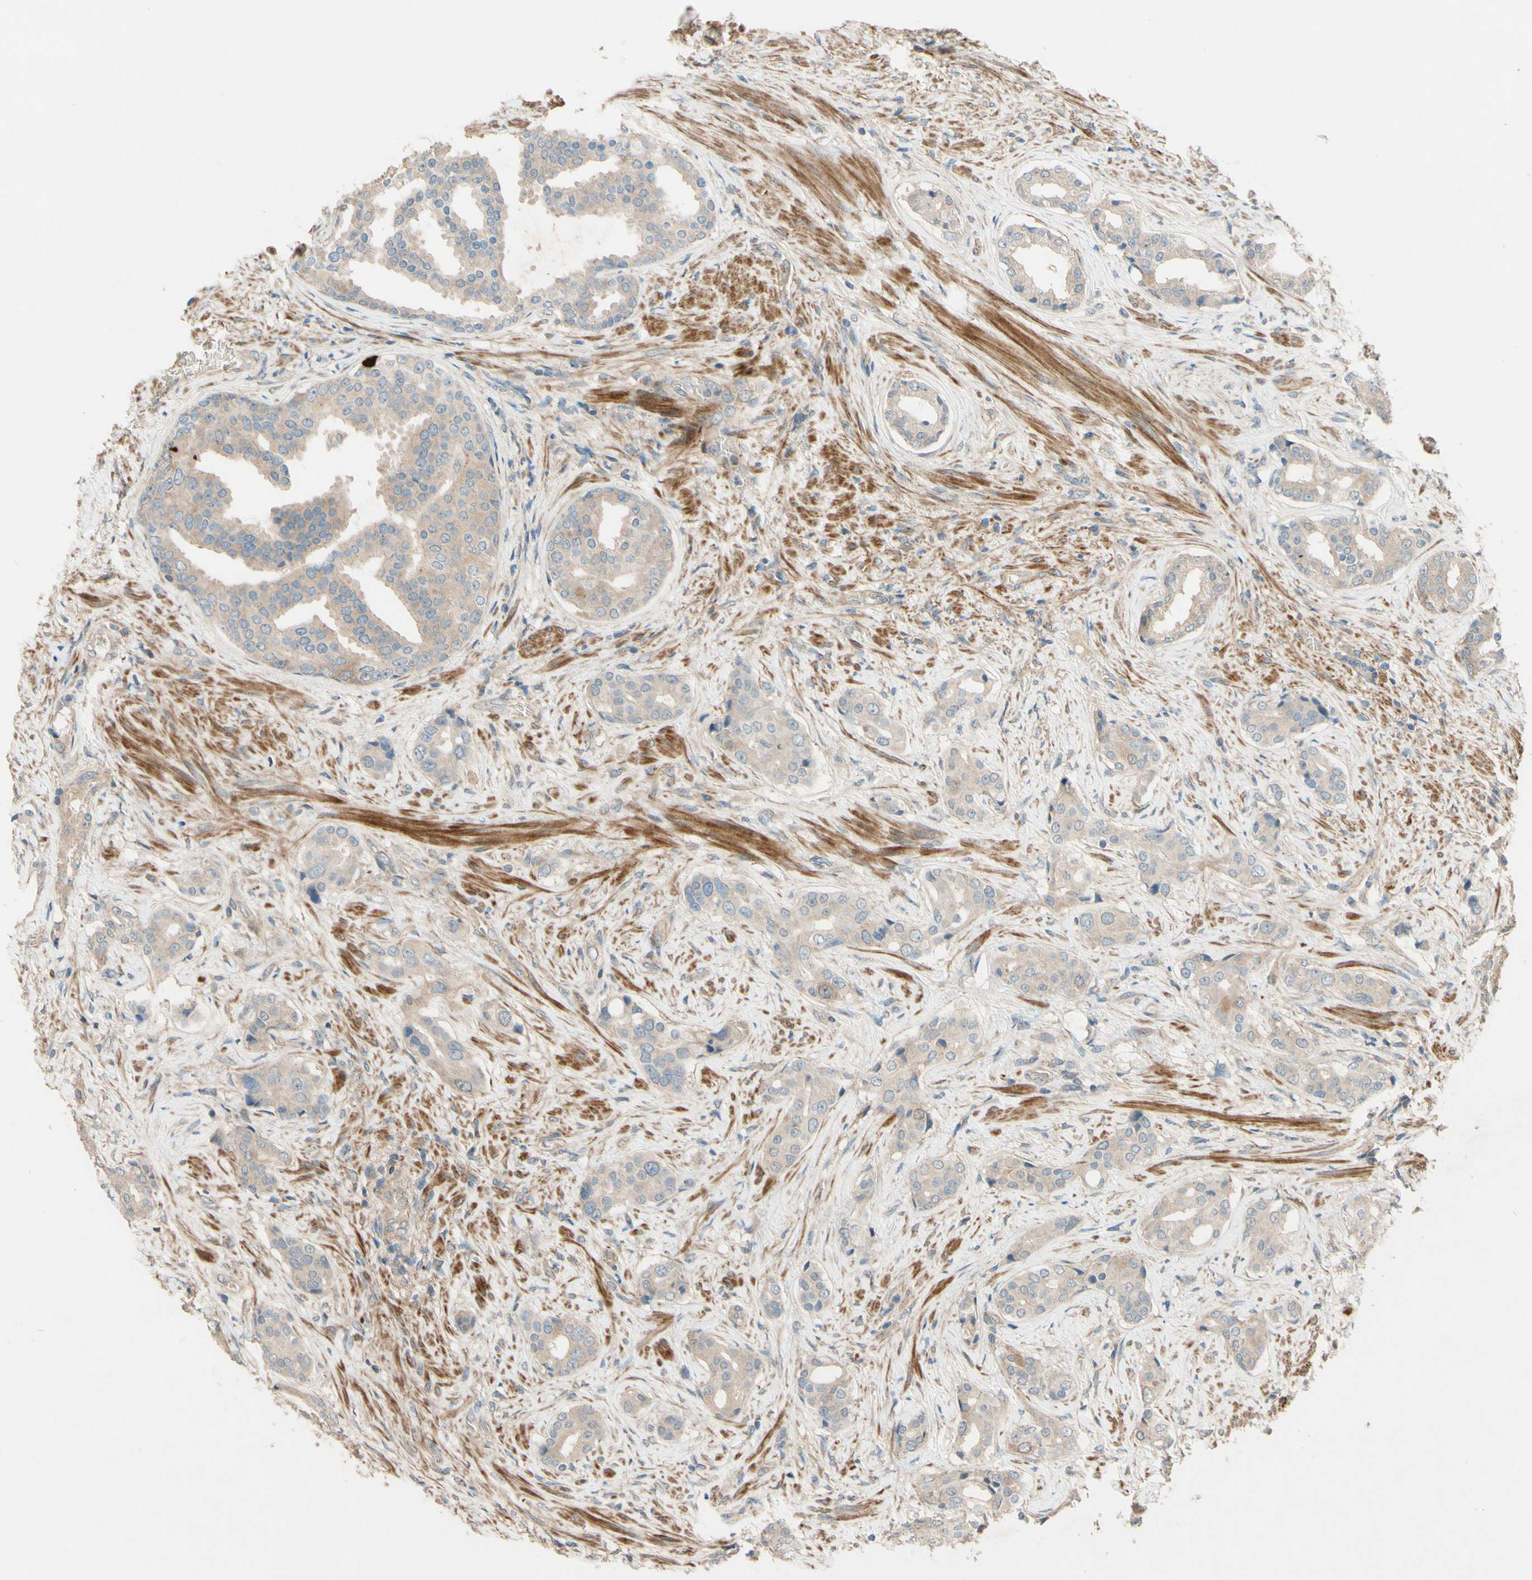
{"staining": {"intensity": "weak", "quantity": ">75%", "location": "cytoplasmic/membranous"}, "tissue": "prostate cancer", "cell_type": "Tumor cells", "image_type": "cancer", "snomed": [{"axis": "morphology", "description": "Adenocarcinoma, High grade"}, {"axis": "topography", "description": "Prostate"}], "caption": "Weak cytoplasmic/membranous staining is seen in approximately >75% of tumor cells in prostate cancer (adenocarcinoma (high-grade)).", "gene": "ADAM17", "patient": {"sex": "male", "age": 71}}